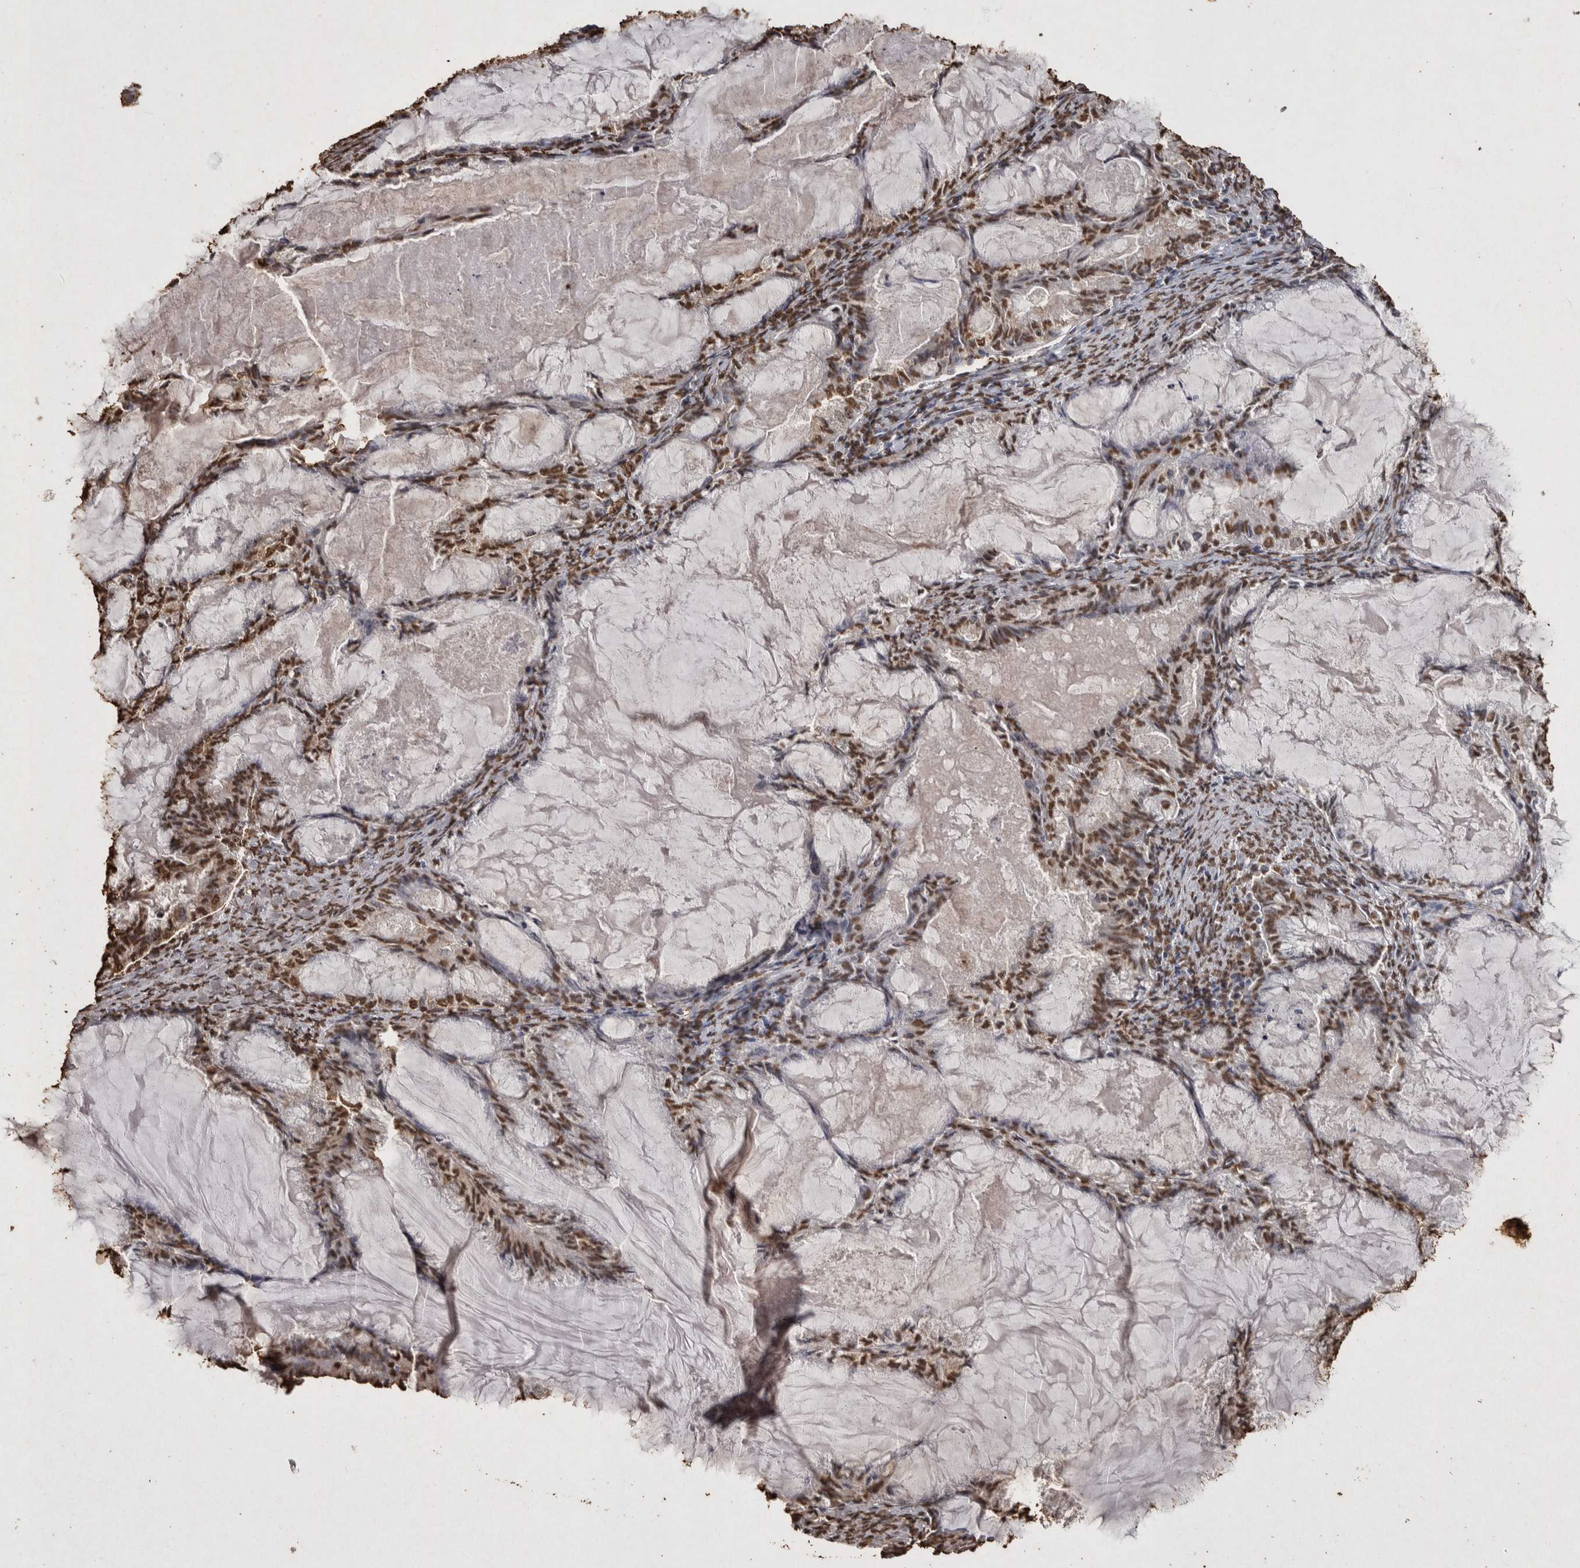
{"staining": {"intensity": "moderate", "quantity": ">75%", "location": "nuclear"}, "tissue": "endometrial cancer", "cell_type": "Tumor cells", "image_type": "cancer", "snomed": [{"axis": "morphology", "description": "Adenocarcinoma, NOS"}, {"axis": "topography", "description": "Endometrium"}], "caption": "This micrograph reveals immunohistochemistry staining of endometrial cancer, with medium moderate nuclear expression in about >75% of tumor cells.", "gene": "FSTL3", "patient": {"sex": "female", "age": 86}}